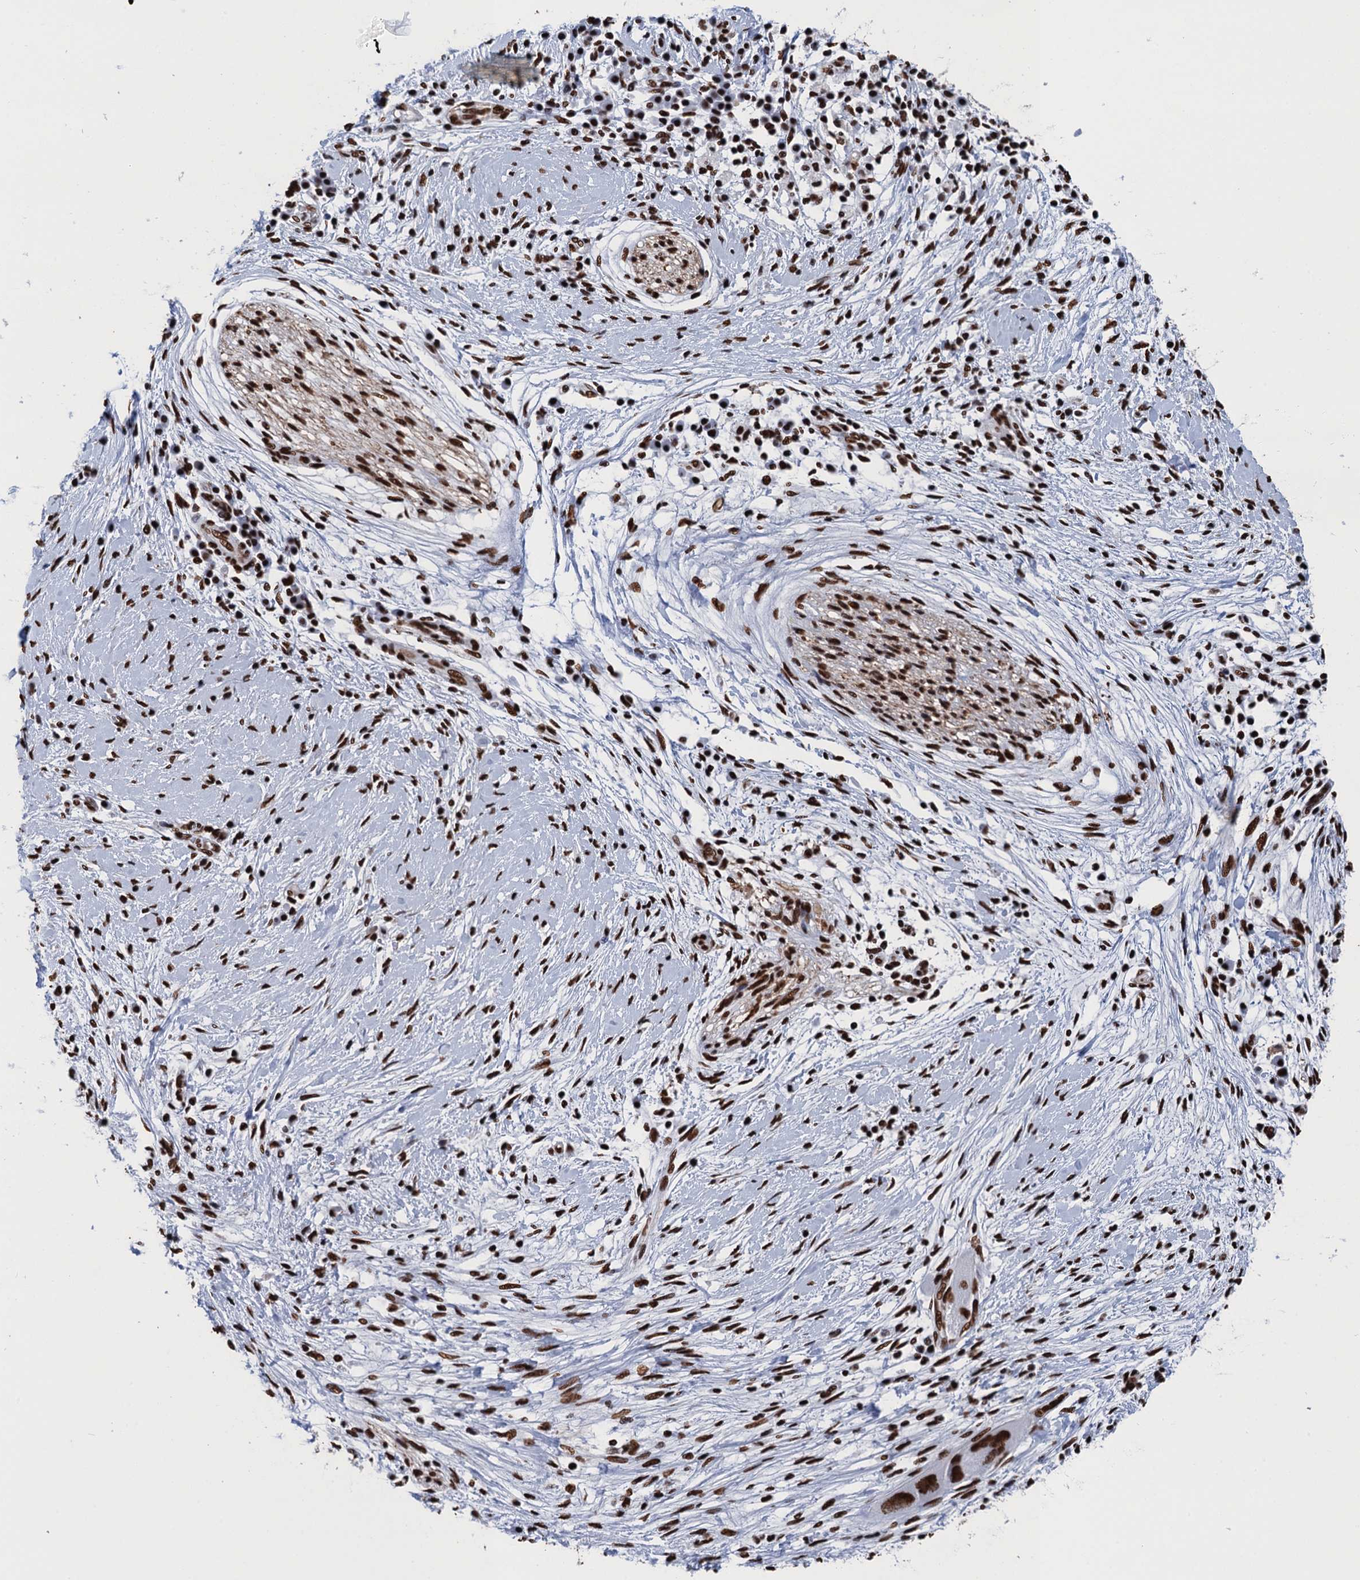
{"staining": {"intensity": "strong", "quantity": ">75%", "location": "nuclear"}, "tissue": "pancreatic cancer", "cell_type": "Tumor cells", "image_type": "cancer", "snomed": [{"axis": "morphology", "description": "Adenocarcinoma, NOS"}, {"axis": "topography", "description": "Pancreas"}], "caption": "Pancreatic cancer (adenocarcinoma) tissue demonstrates strong nuclear expression in approximately >75% of tumor cells", "gene": "UBA2", "patient": {"sex": "male", "age": 68}}